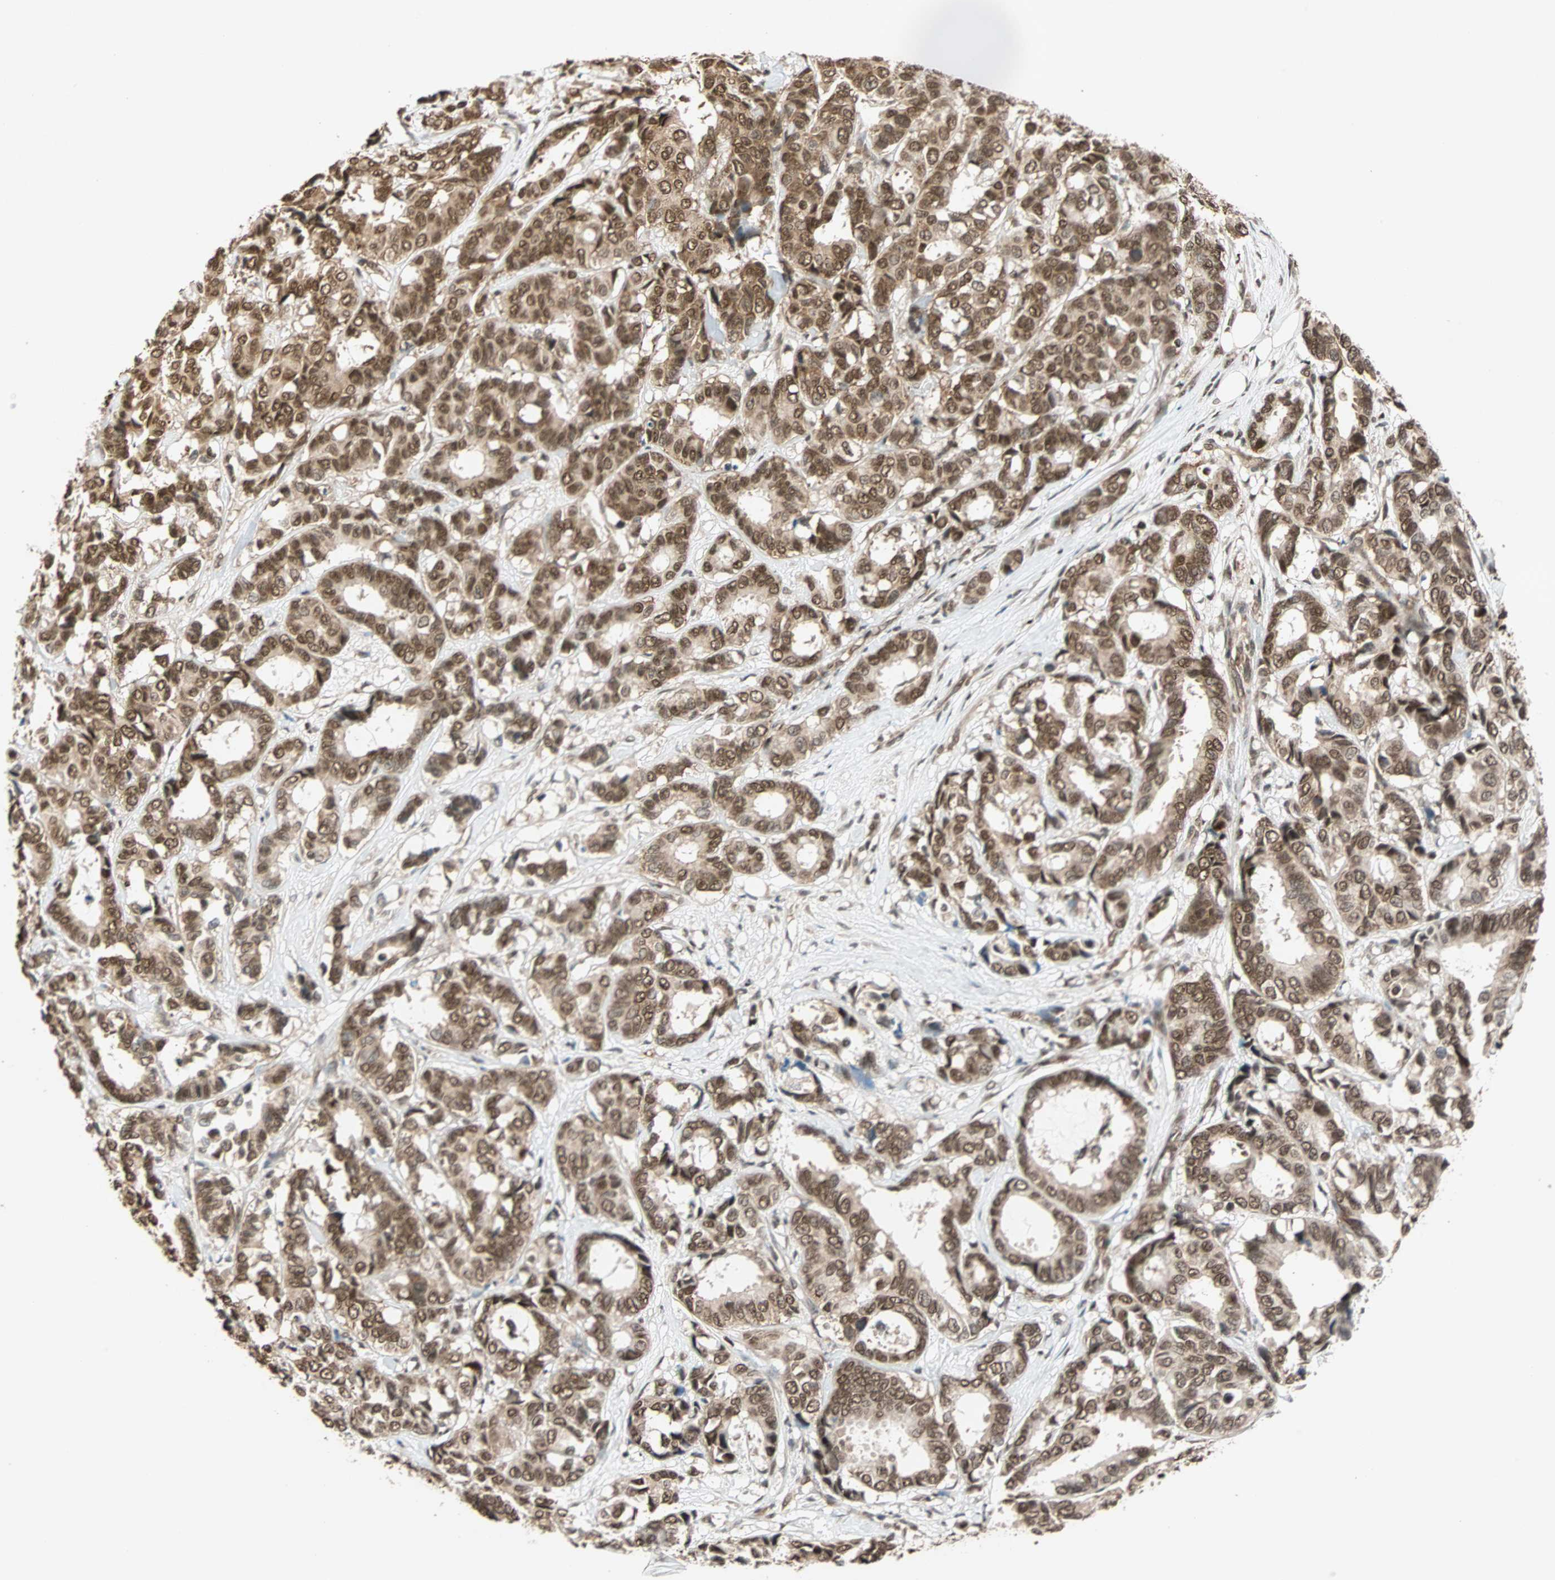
{"staining": {"intensity": "moderate", "quantity": ">75%", "location": "nuclear"}, "tissue": "breast cancer", "cell_type": "Tumor cells", "image_type": "cancer", "snomed": [{"axis": "morphology", "description": "Duct carcinoma"}, {"axis": "topography", "description": "Breast"}], "caption": "Immunohistochemical staining of human breast invasive ductal carcinoma reveals medium levels of moderate nuclear staining in about >75% of tumor cells.", "gene": "DAZAP1", "patient": {"sex": "female", "age": 87}}